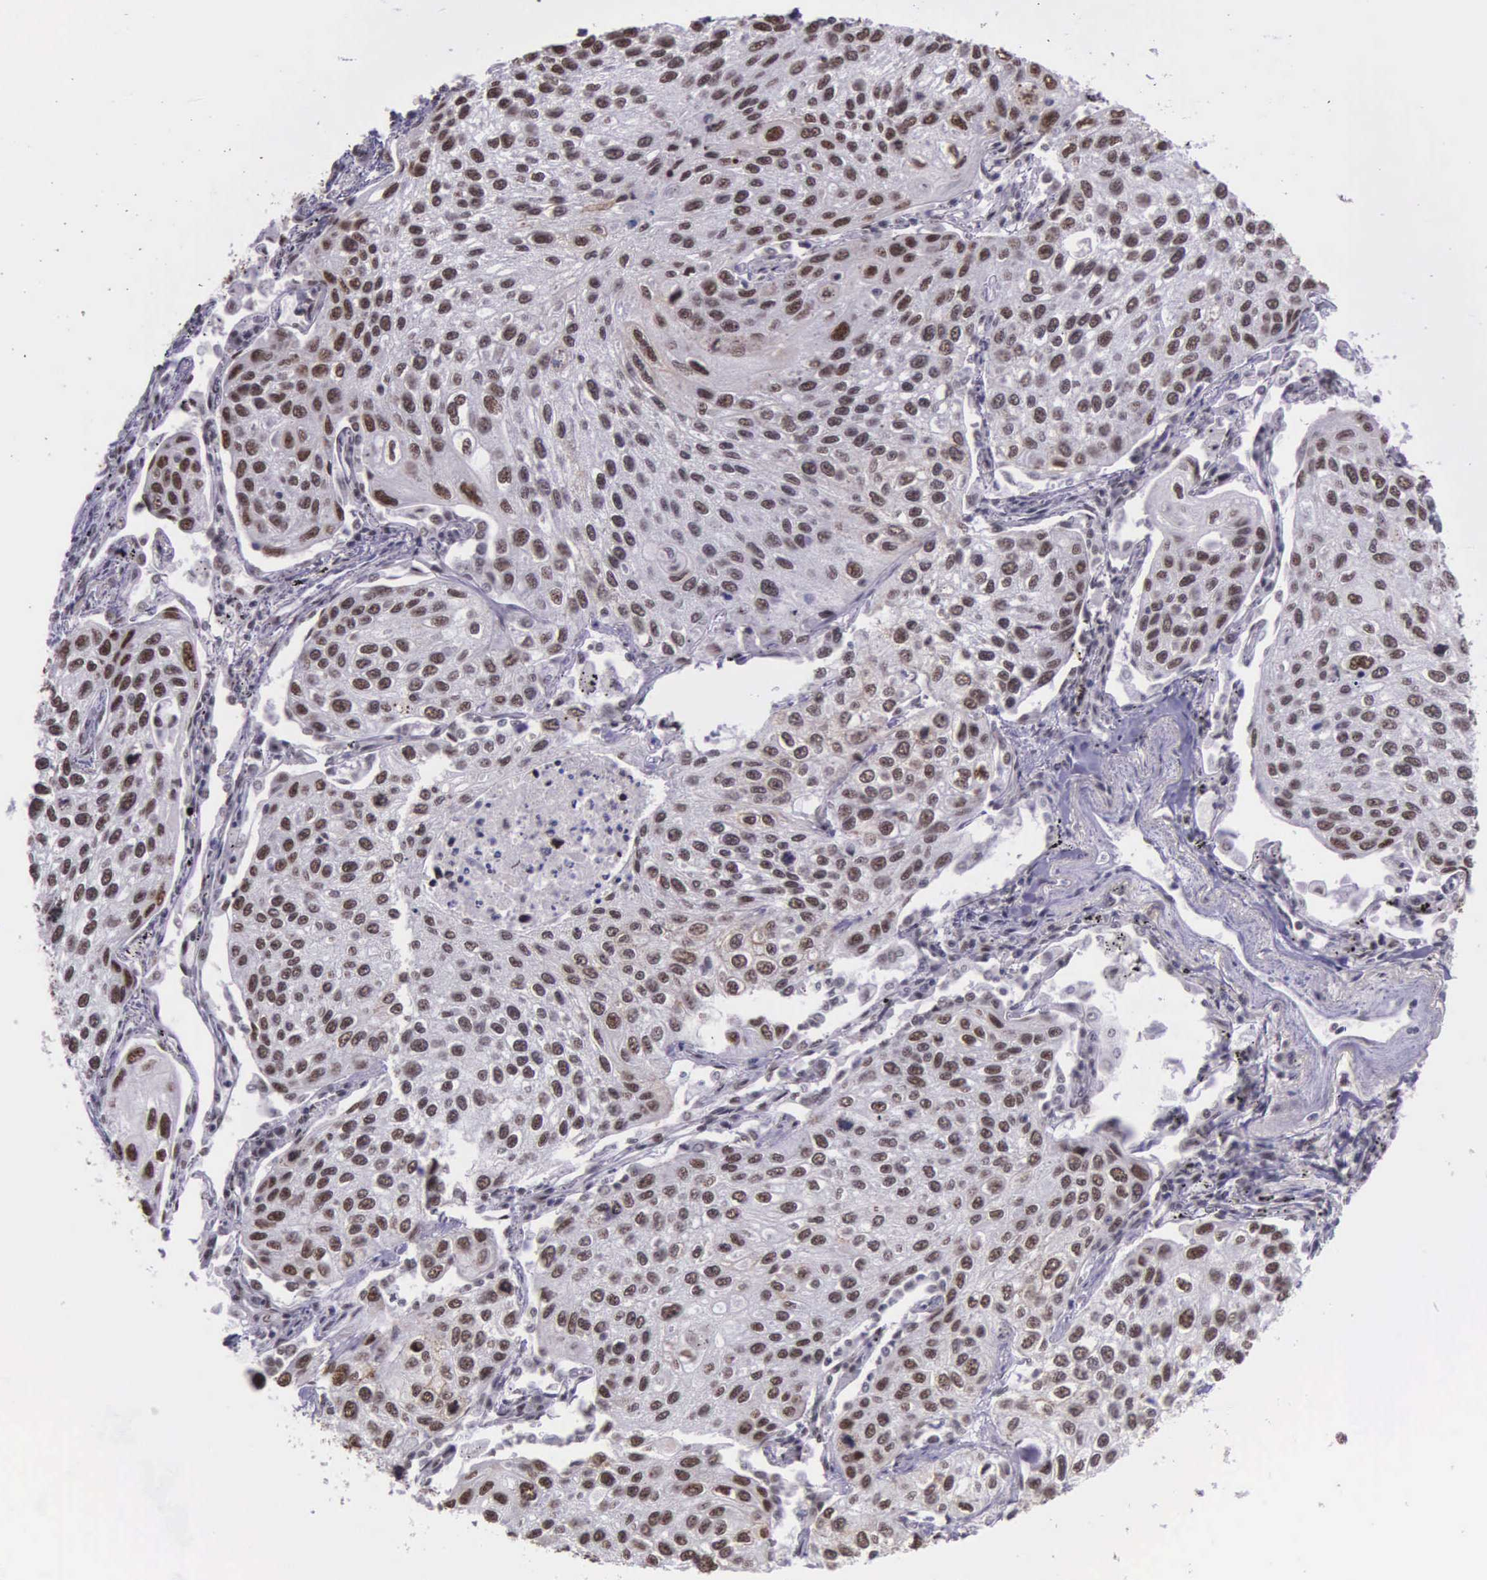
{"staining": {"intensity": "weak", "quantity": ">75%", "location": "nuclear"}, "tissue": "lung cancer", "cell_type": "Tumor cells", "image_type": "cancer", "snomed": [{"axis": "morphology", "description": "Squamous cell carcinoma, NOS"}, {"axis": "topography", "description": "Lung"}], "caption": "A brown stain shows weak nuclear expression of a protein in lung squamous cell carcinoma tumor cells.", "gene": "FAM47A", "patient": {"sex": "male", "age": 75}}